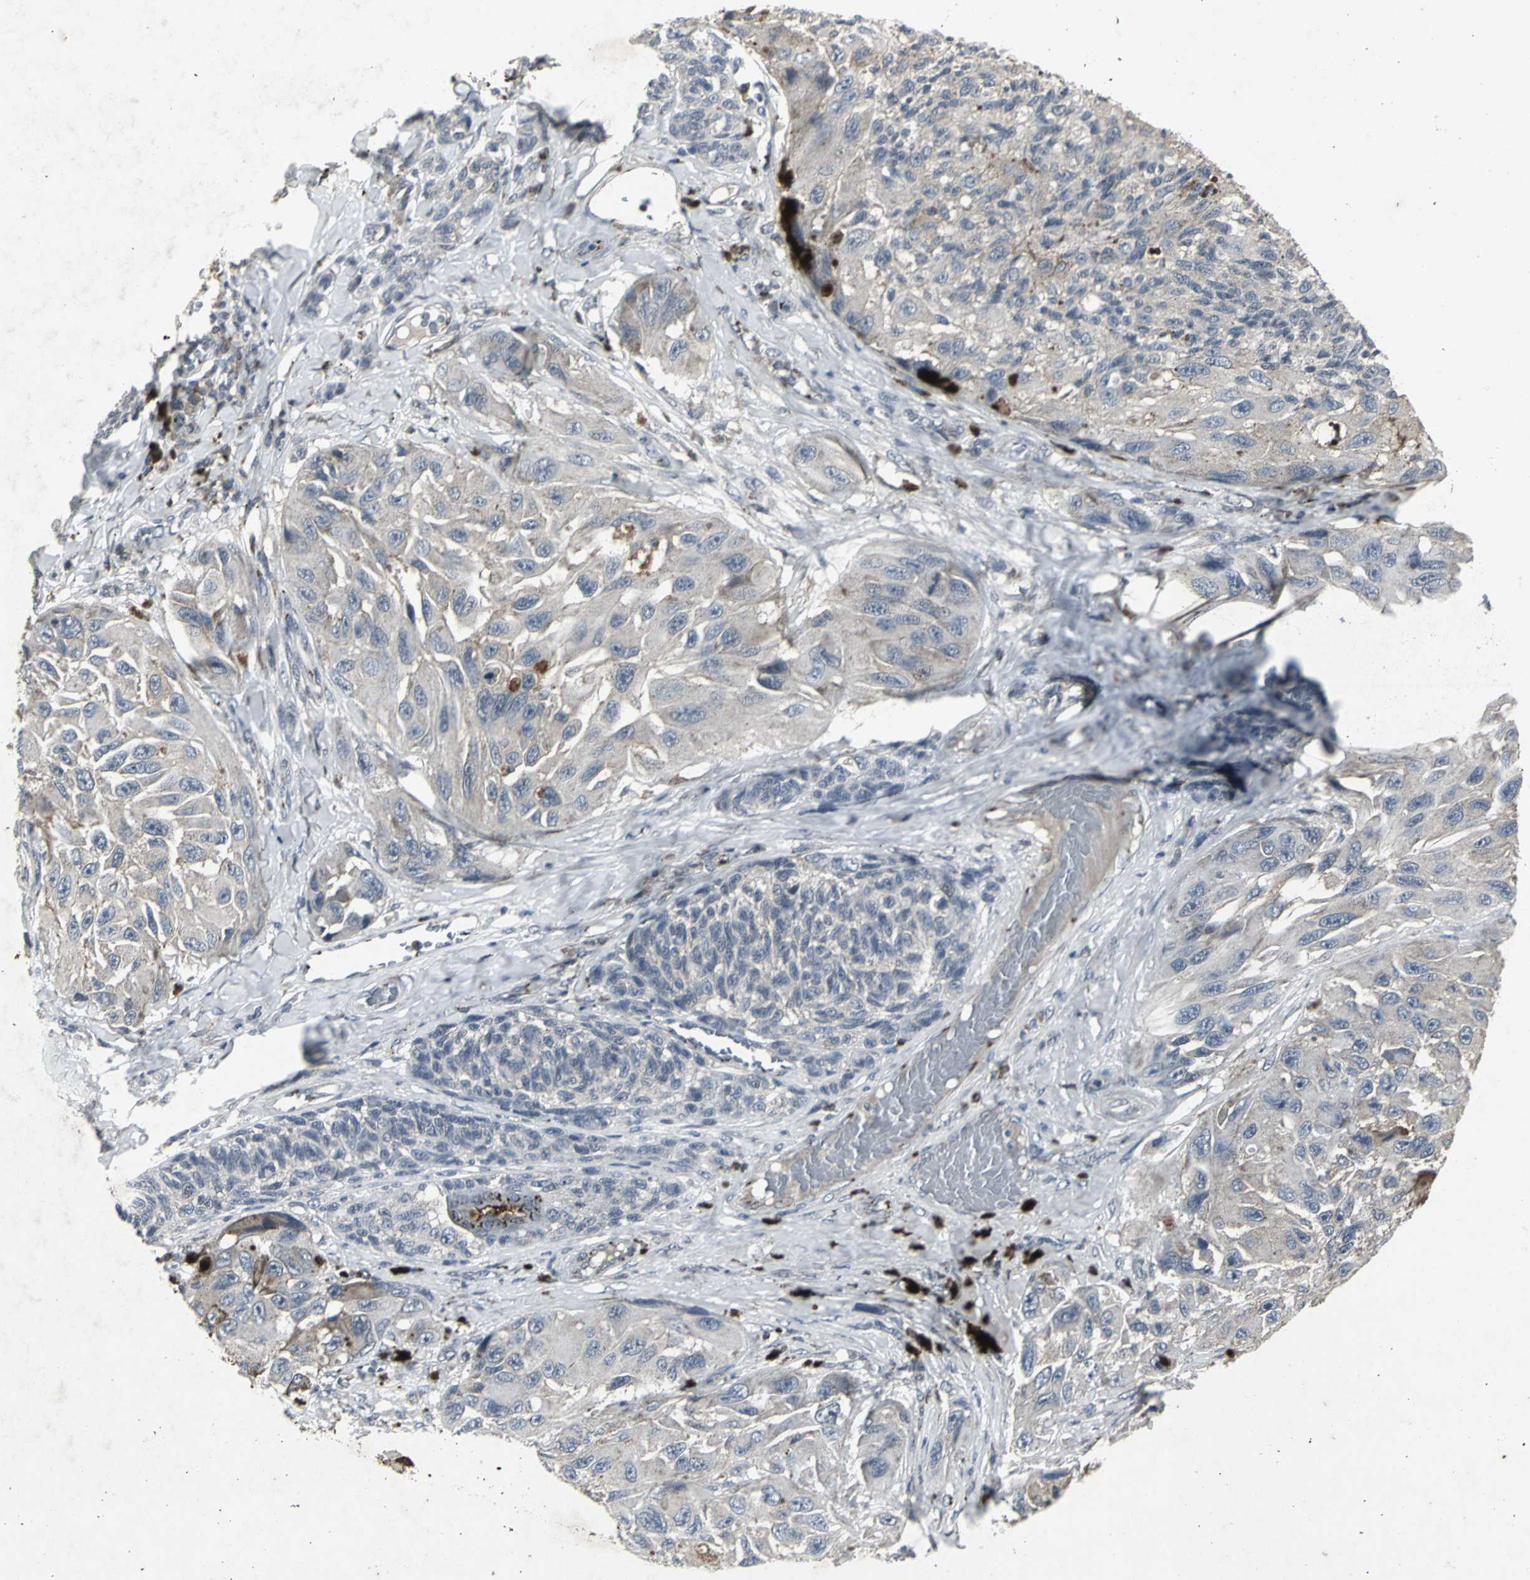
{"staining": {"intensity": "weak", "quantity": "25%-75%", "location": "cytoplasmic/membranous"}, "tissue": "melanoma", "cell_type": "Tumor cells", "image_type": "cancer", "snomed": [{"axis": "morphology", "description": "Malignant melanoma, NOS"}, {"axis": "topography", "description": "Skin"}], "caption": "High-magnification brightfield microscopy of melanoma stained with DAB (3,3'-diaminobenzidine) (brown) and counterstained with hematoxylin (blue). tumor cells exhibit weak cytoplasmic/membranous expression is identified in approximately25%-75% of cells.", "gene": "BMP4", "patient": {"sex": "female", "age": 73}}